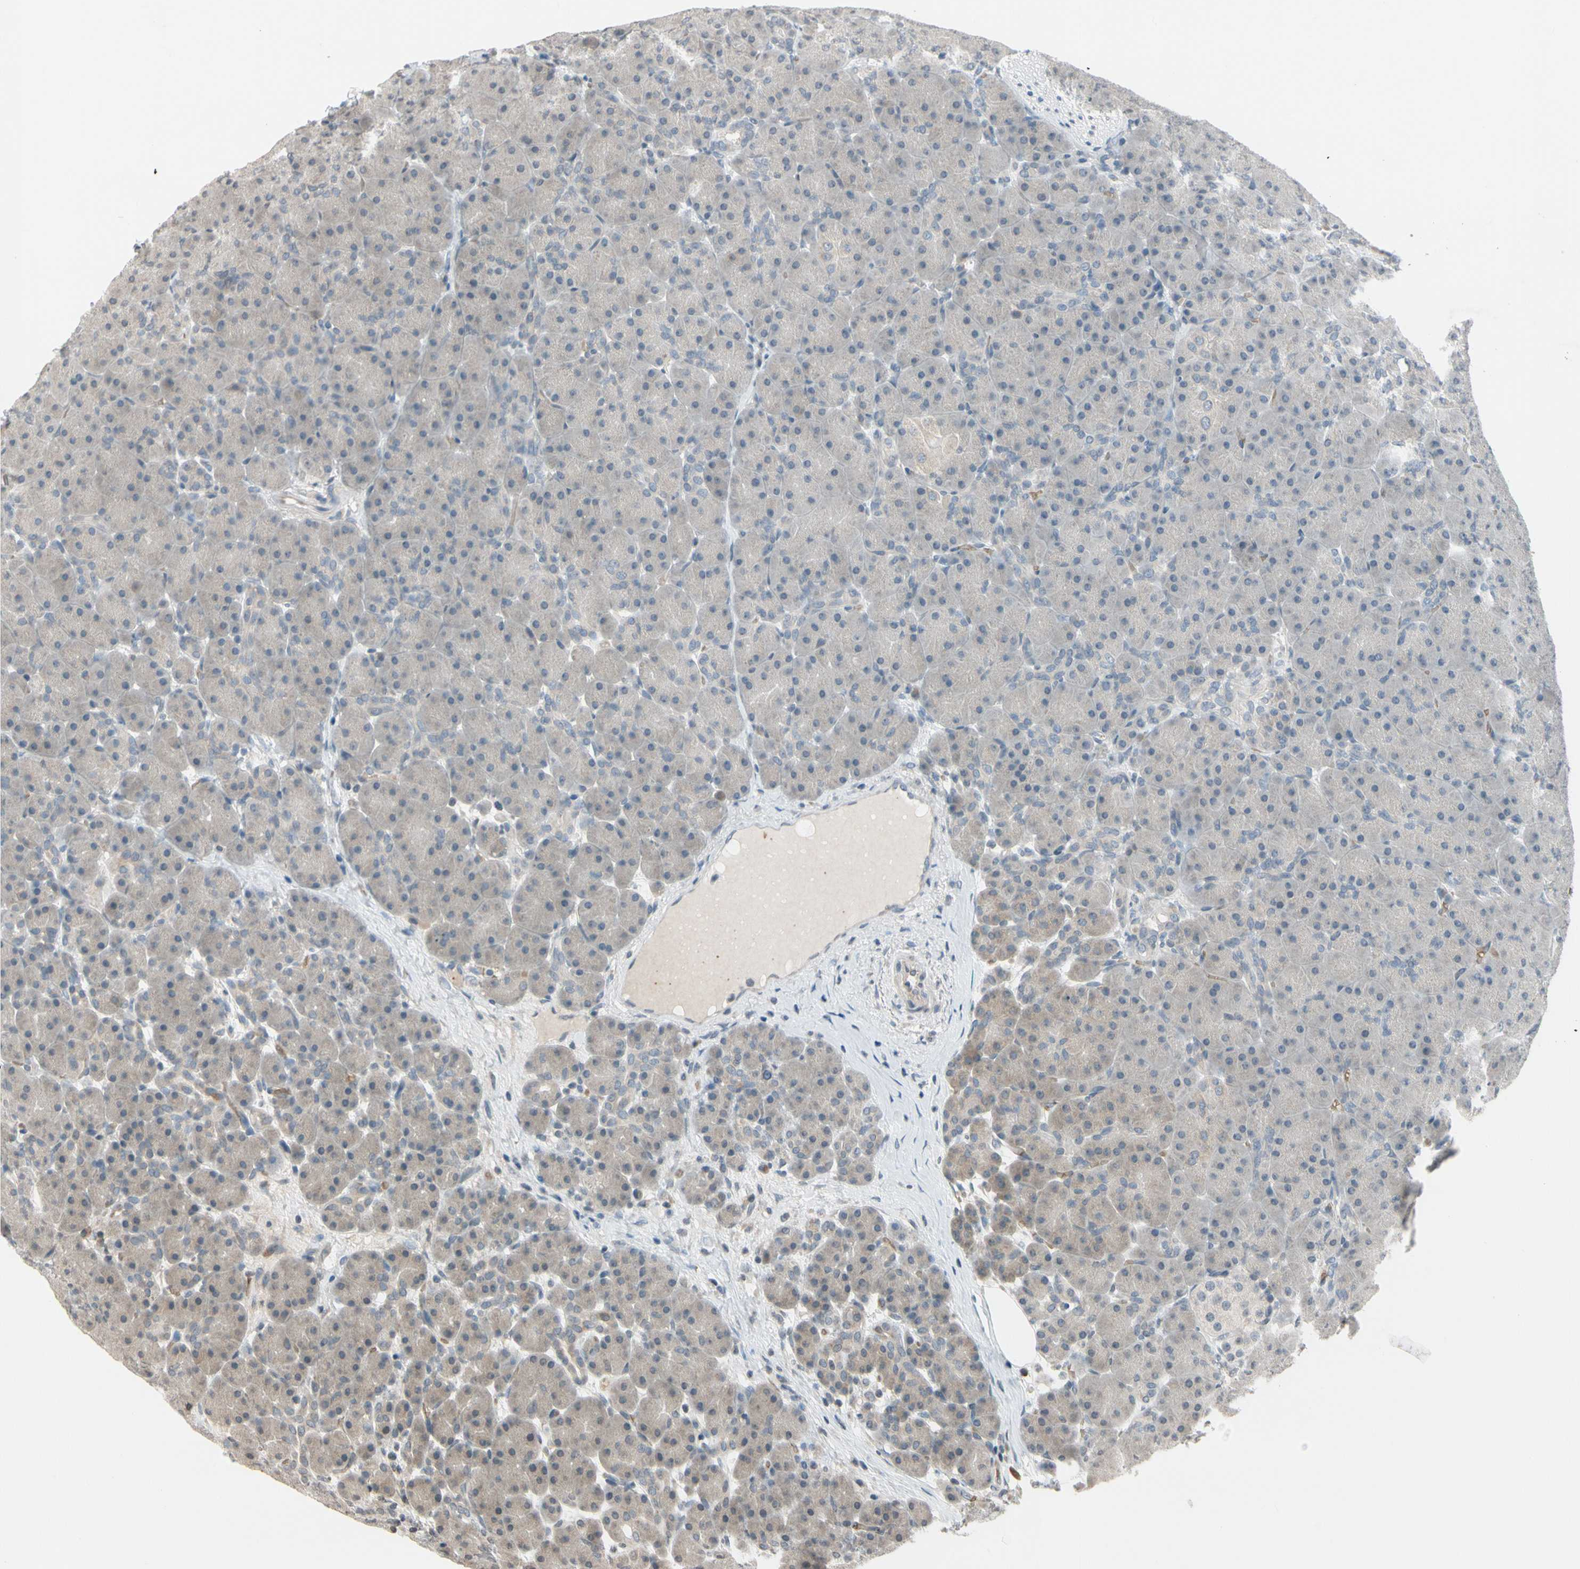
{"staining": {"intensity": "negative", "quantity": "none", "location": "none"}, "tissue": "pancreas", "cell_type": "Exocrine glandular cells", "image_type": "normal", "snomed": [{"axis": "morphology", "description": "Normal tissue, NOS"}, {"axis": "topography", "description": "Pancreas"}], "caption": "Immunohistochemical staining of benign pancreas displays no significant staining in exocrine glandular cells.", "gene": "GYPC", "patient": {"sex": "male", "age": 66}}